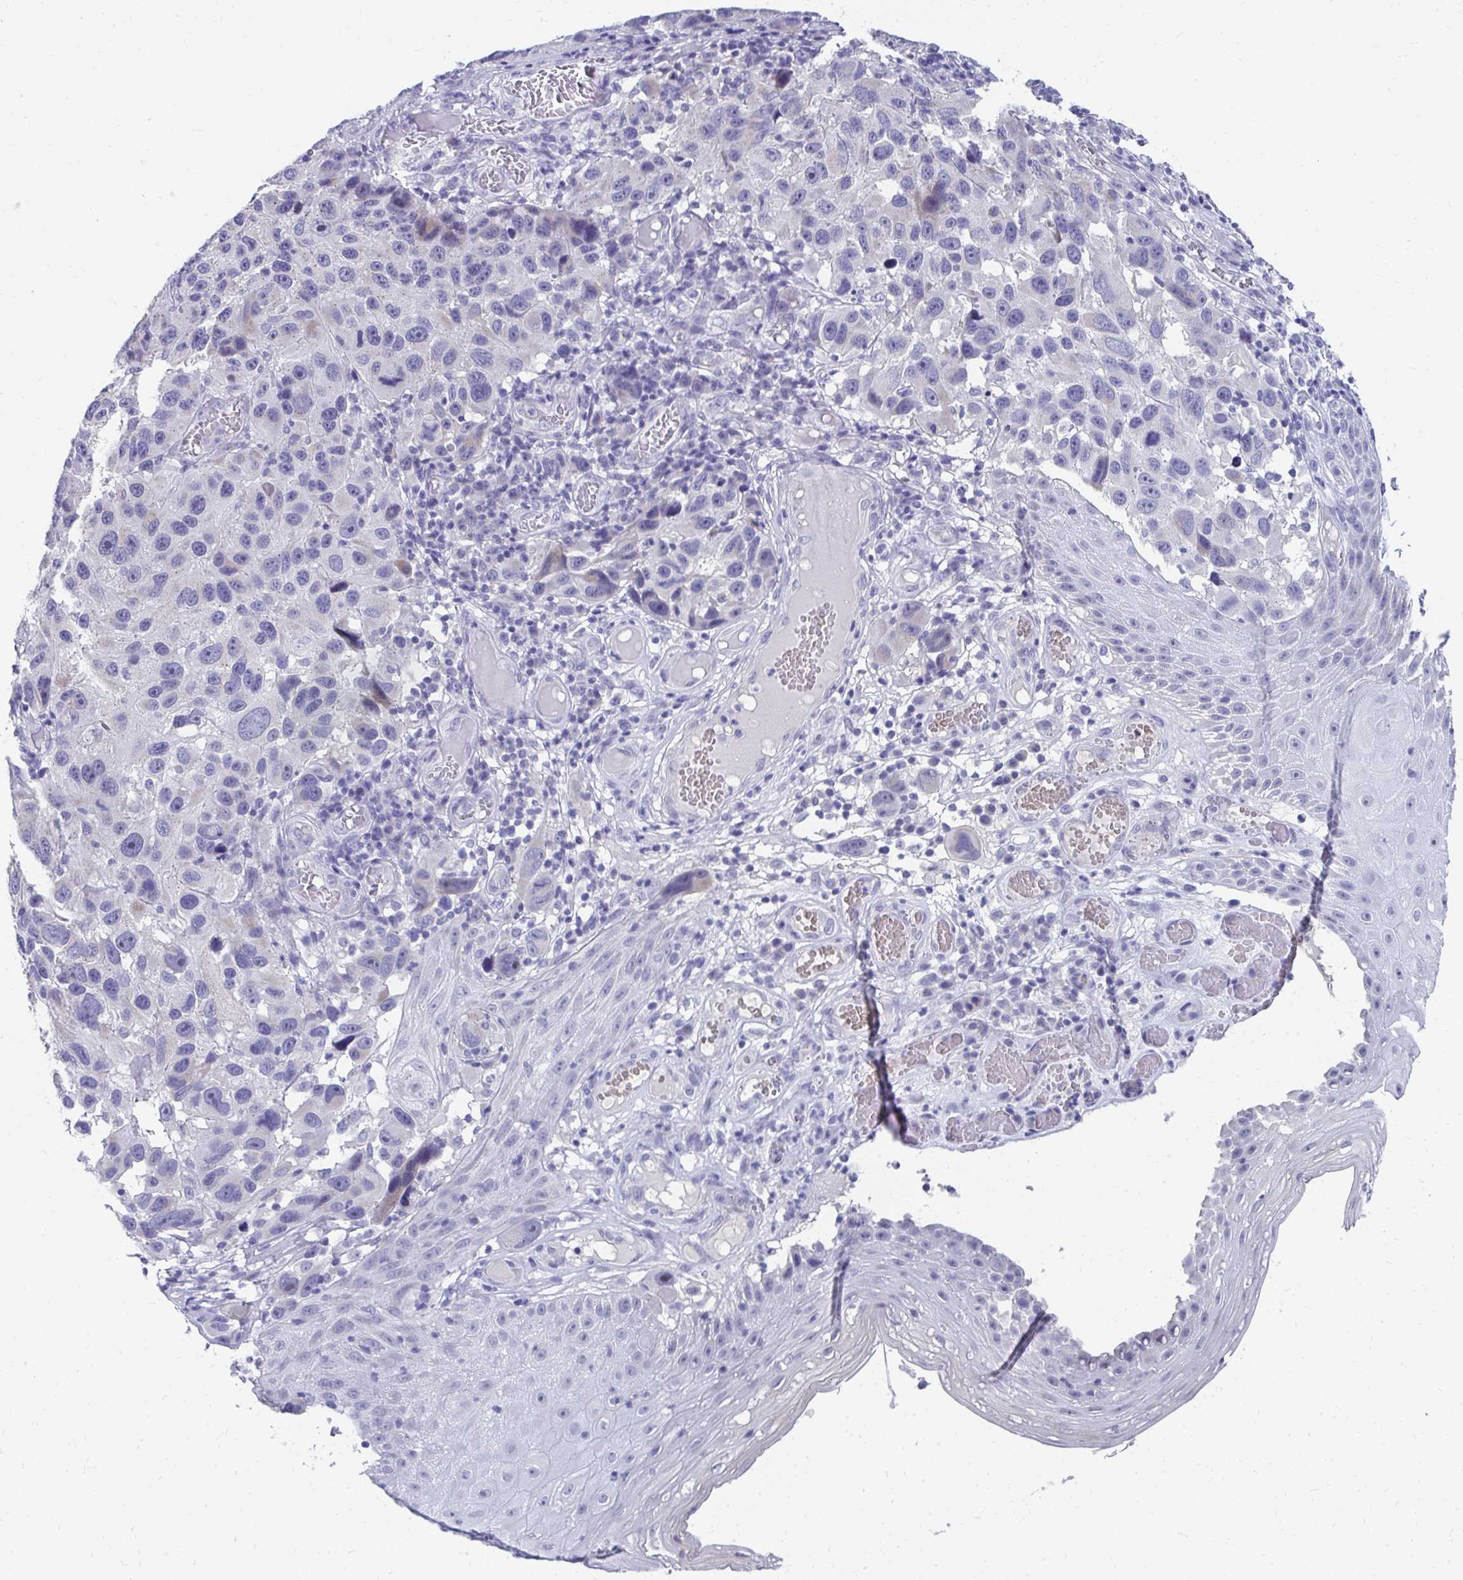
{"staining": {"intensity": "negative", "quantity": "none", "location": "none"}, "tissue": "melanoma", "cell_type": "Tumor cells", "image_type": "cancer", "snomed": [{"axis": "morphology", "description": "Malignant melanoma, NOS"}, {"axis": "topography", "description": "Skin"}], "caption": "IHC image of neoplastic tissue: human melanoma stained with DAB displays no significant protein positivity in tumor cells.", "gene": "TMPRSS2", "patient": {"sex": "male", "age": 53}}